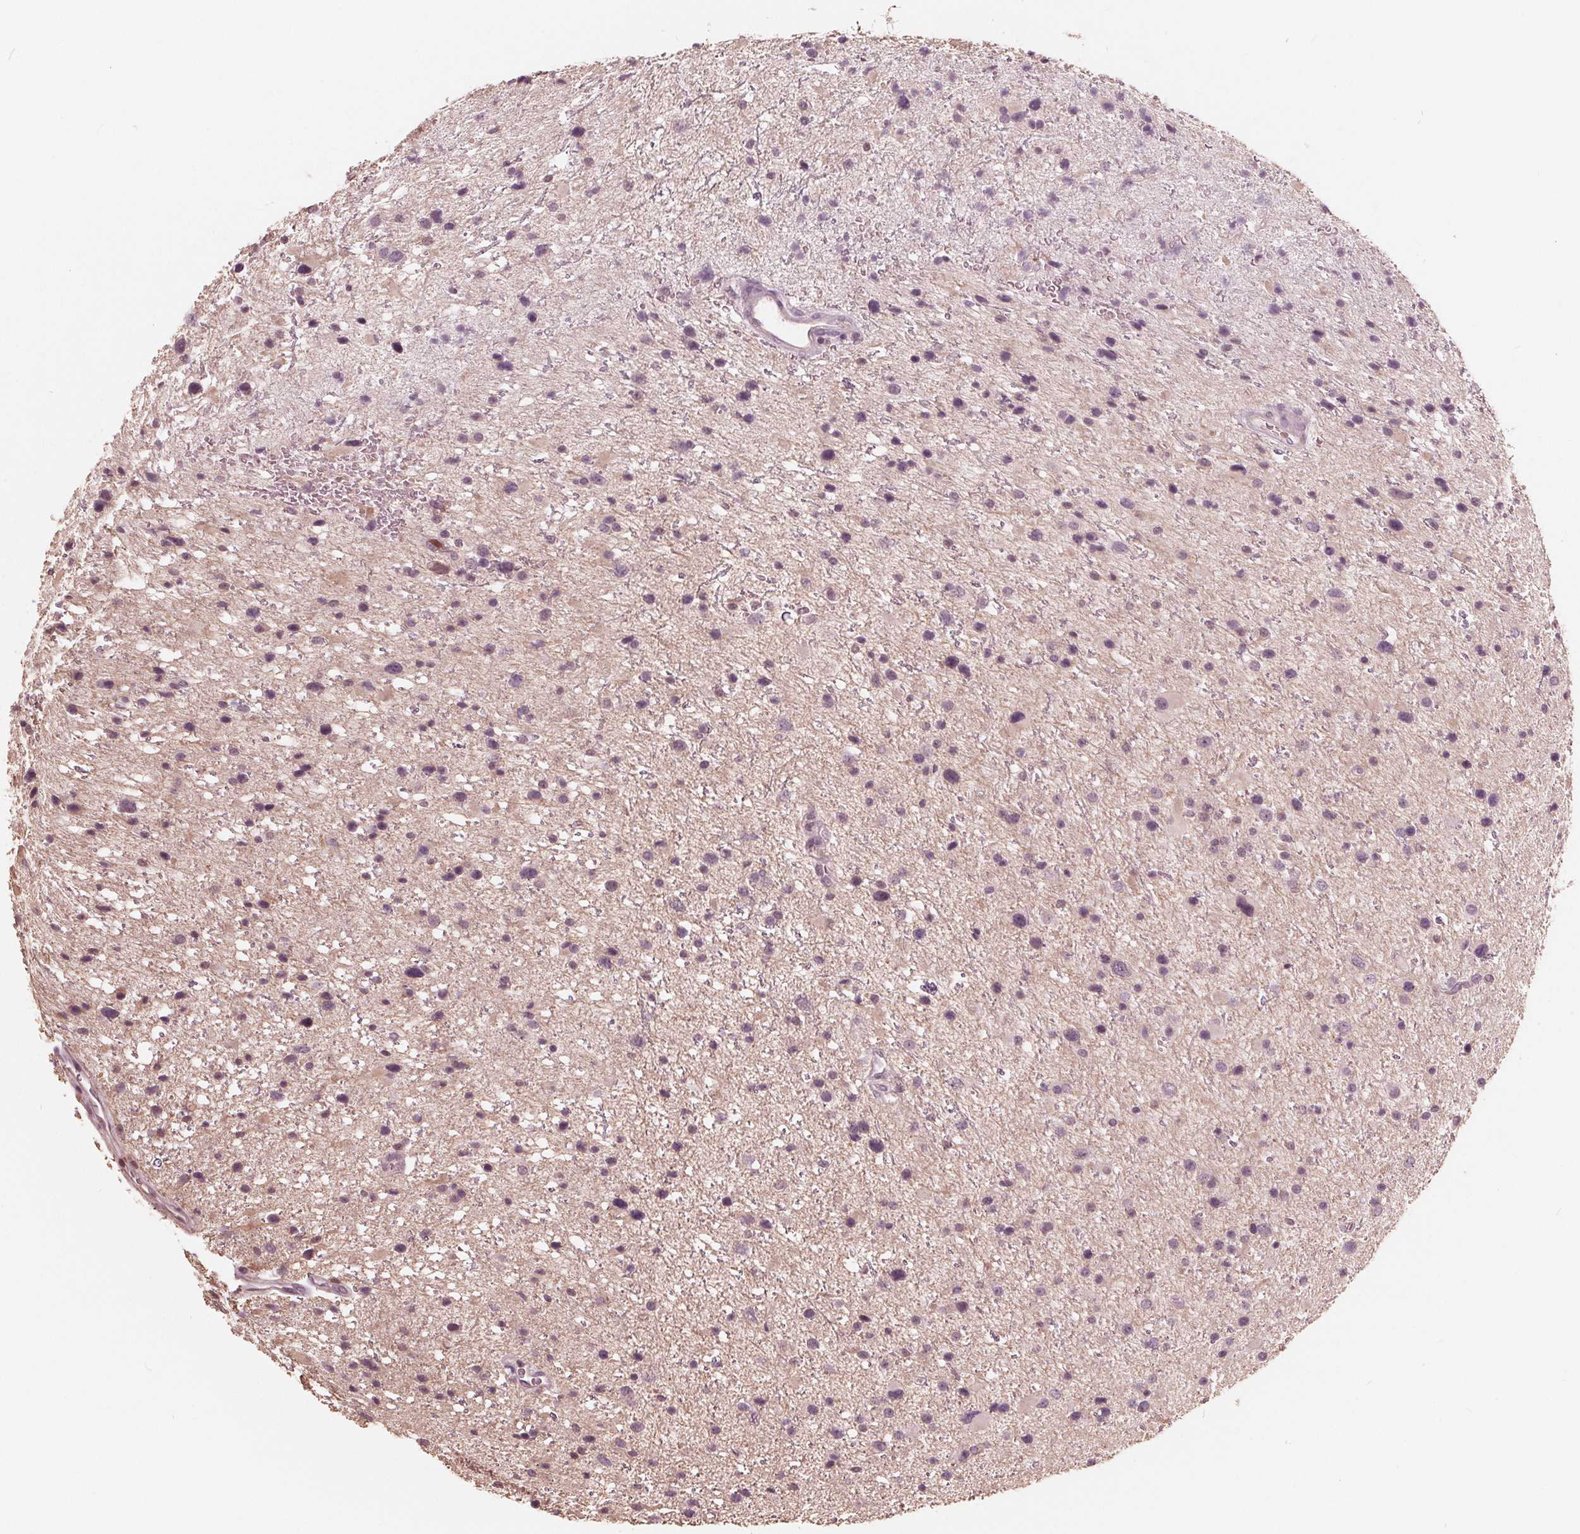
{"staining": {"intensity": "negative", "quantity": "none", "location": "none"}, "tissue": "glioma", "cell_type": "Tumor cells", "image_type": "cancer", "snomed": [{"axis": "morphology", "description": "Glioma, malignant, Low grade"}, {"axis": "topography", "description": "Brain"}], "caption": "This micrograph is of glioma stained with immunohistochemistry (IHC) to label a protein in brown with the nuclei are counter-stained blue. There is no staining in tumor cells. Nuclei are stained in blue.", "gene": "ING3", "patient": {"sex": "female", "age": 32}}